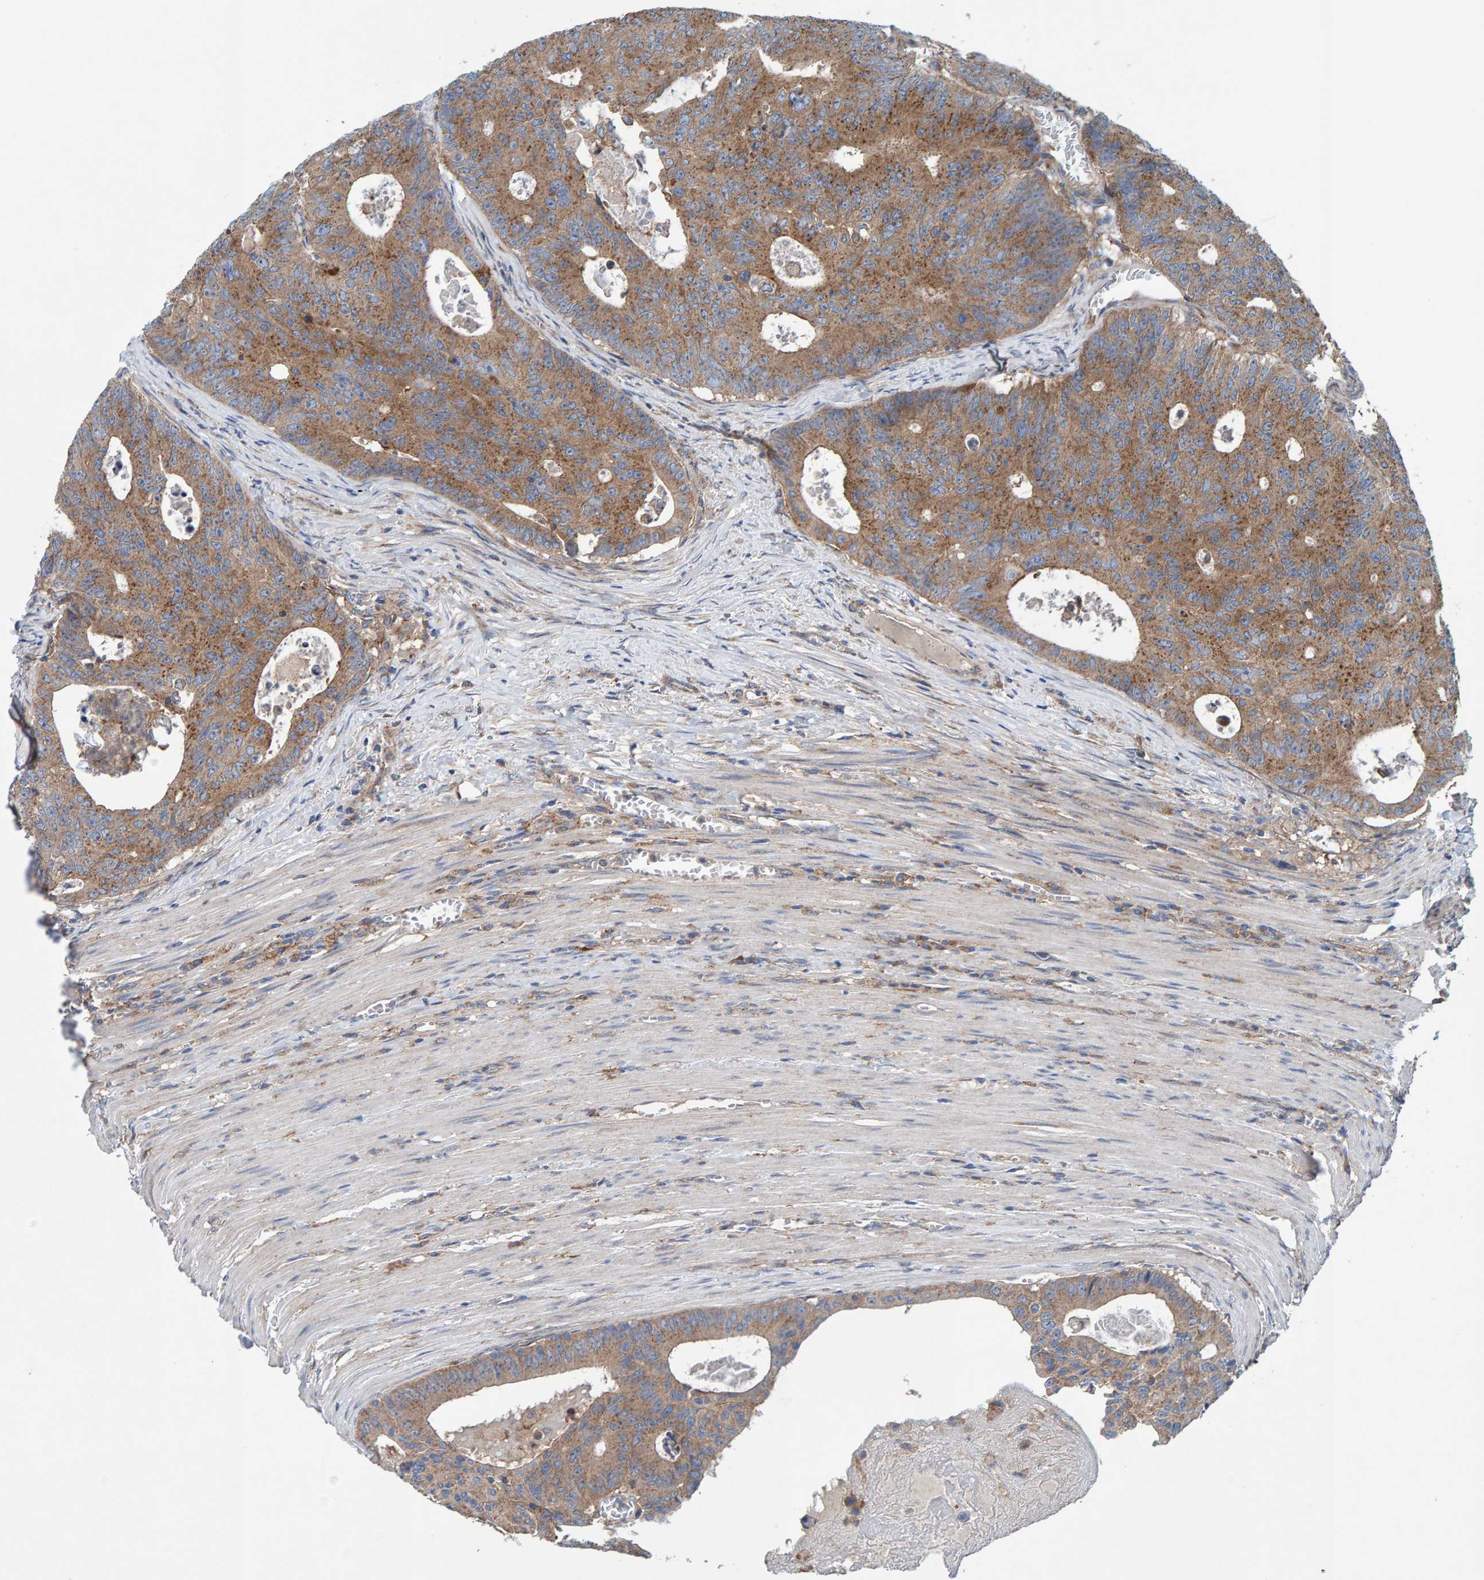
{"staining": {"intensity": "moderate", "quantity": ">75%", "location": "cytoplasmic/membranous"}, "tissue": "colorectal cancer", "cell_type": "Tumor cells", "image_type": "cancer", "snomed": [{"axis": "morphology", "description": "Adenocarcinoma, NOS"}, {"axis": "topography", "description": "Colon"}], "caption": "Approximately >75% of tumor cells in human colorectal adenocarcinoma demonstrate moderate cytoplasmic/membranous protein expression as visualized by brown immunohistochemical staining.", "gene": "MKLN1", "patient": {"sex": "male", "age": 87}}